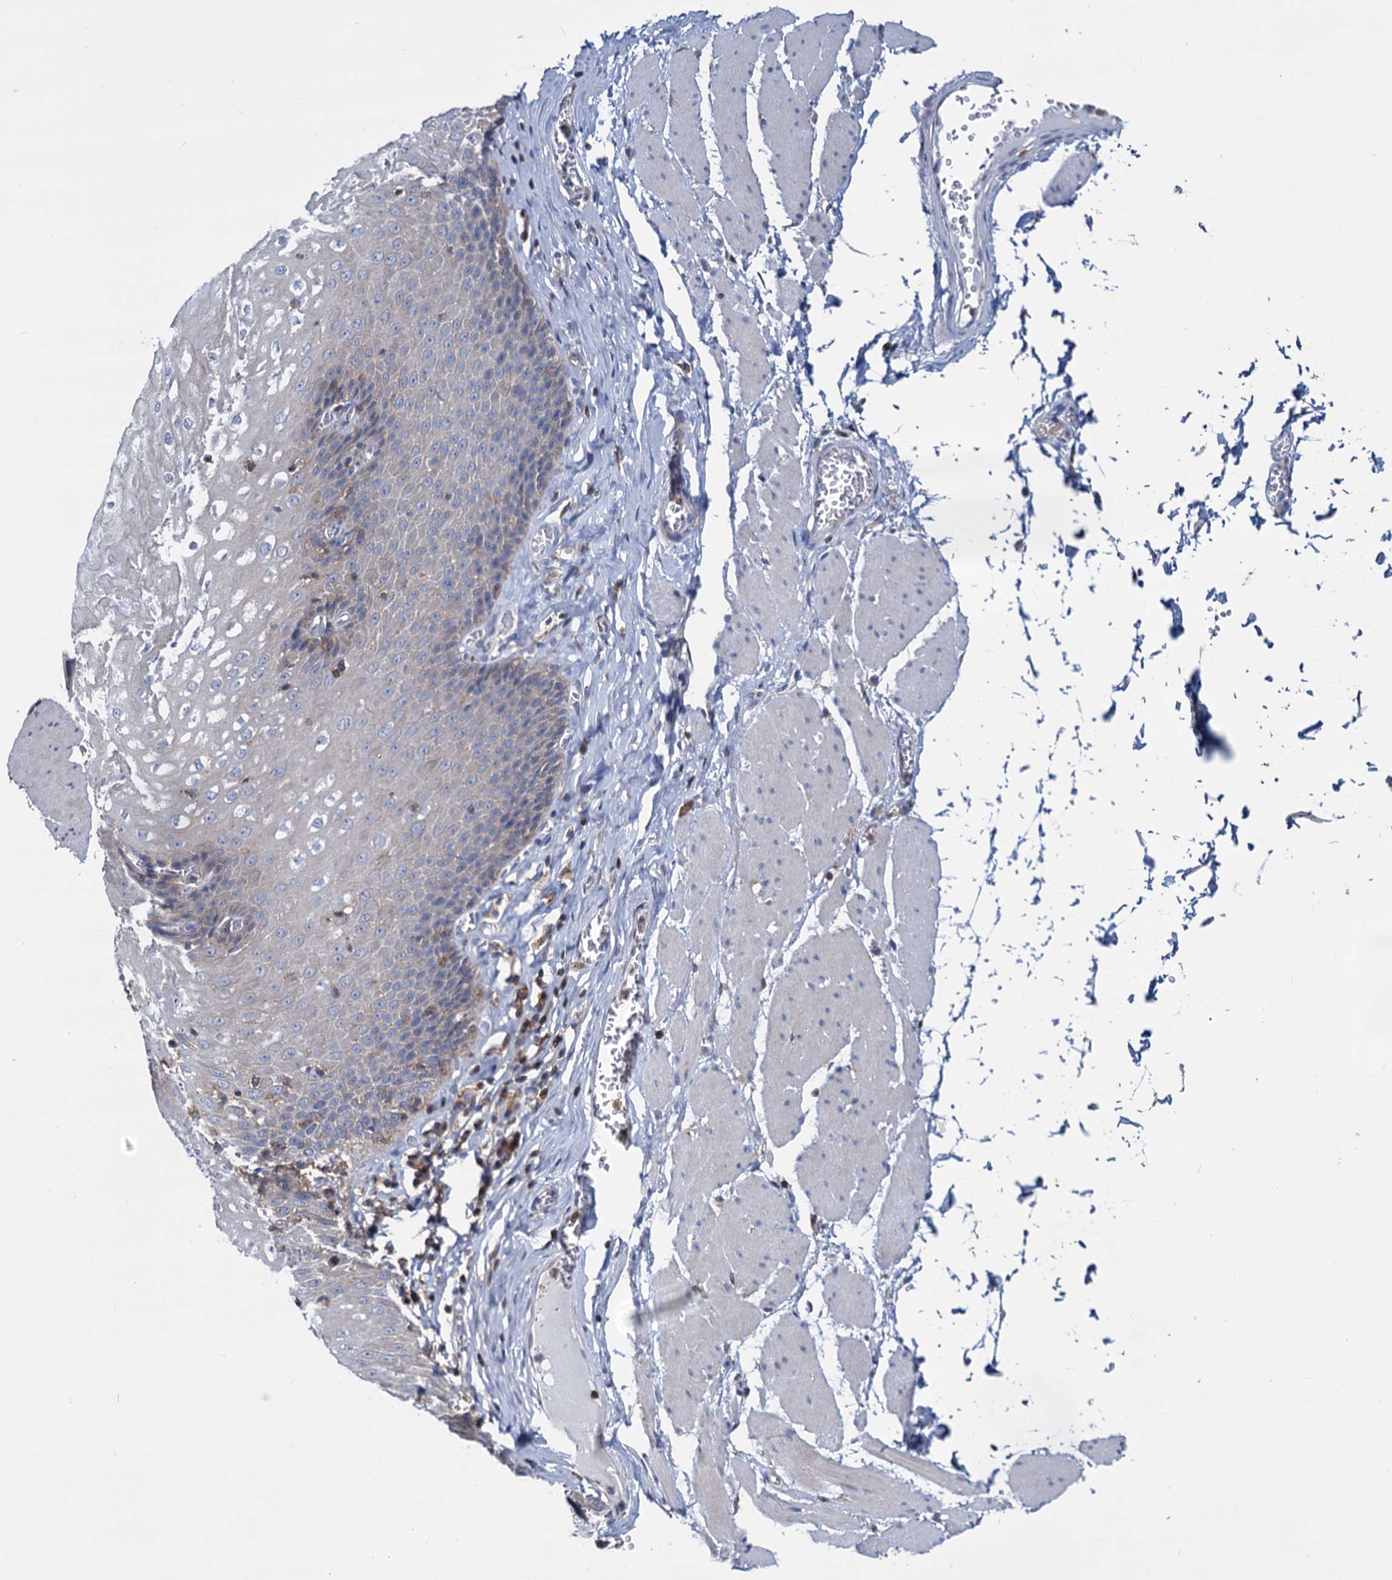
{"staining": {"intensity": "negative", "quantity": "none", "location": "none"}, "tissue": "esophagus", "cell_type": "Squamous epithelial cells", "image_type": "normal", "snomed": [{"axis": "morphology", "description": "Normal tissue, NOS"}, {"axis": "topography", "description": "Esophagus"}], "caption": "The histopathology image exhibits no significant staining in squamous epithelial cells of esophagus.", "gene": "LRCH4", "patient": {"sex": "male", "age": 60}}